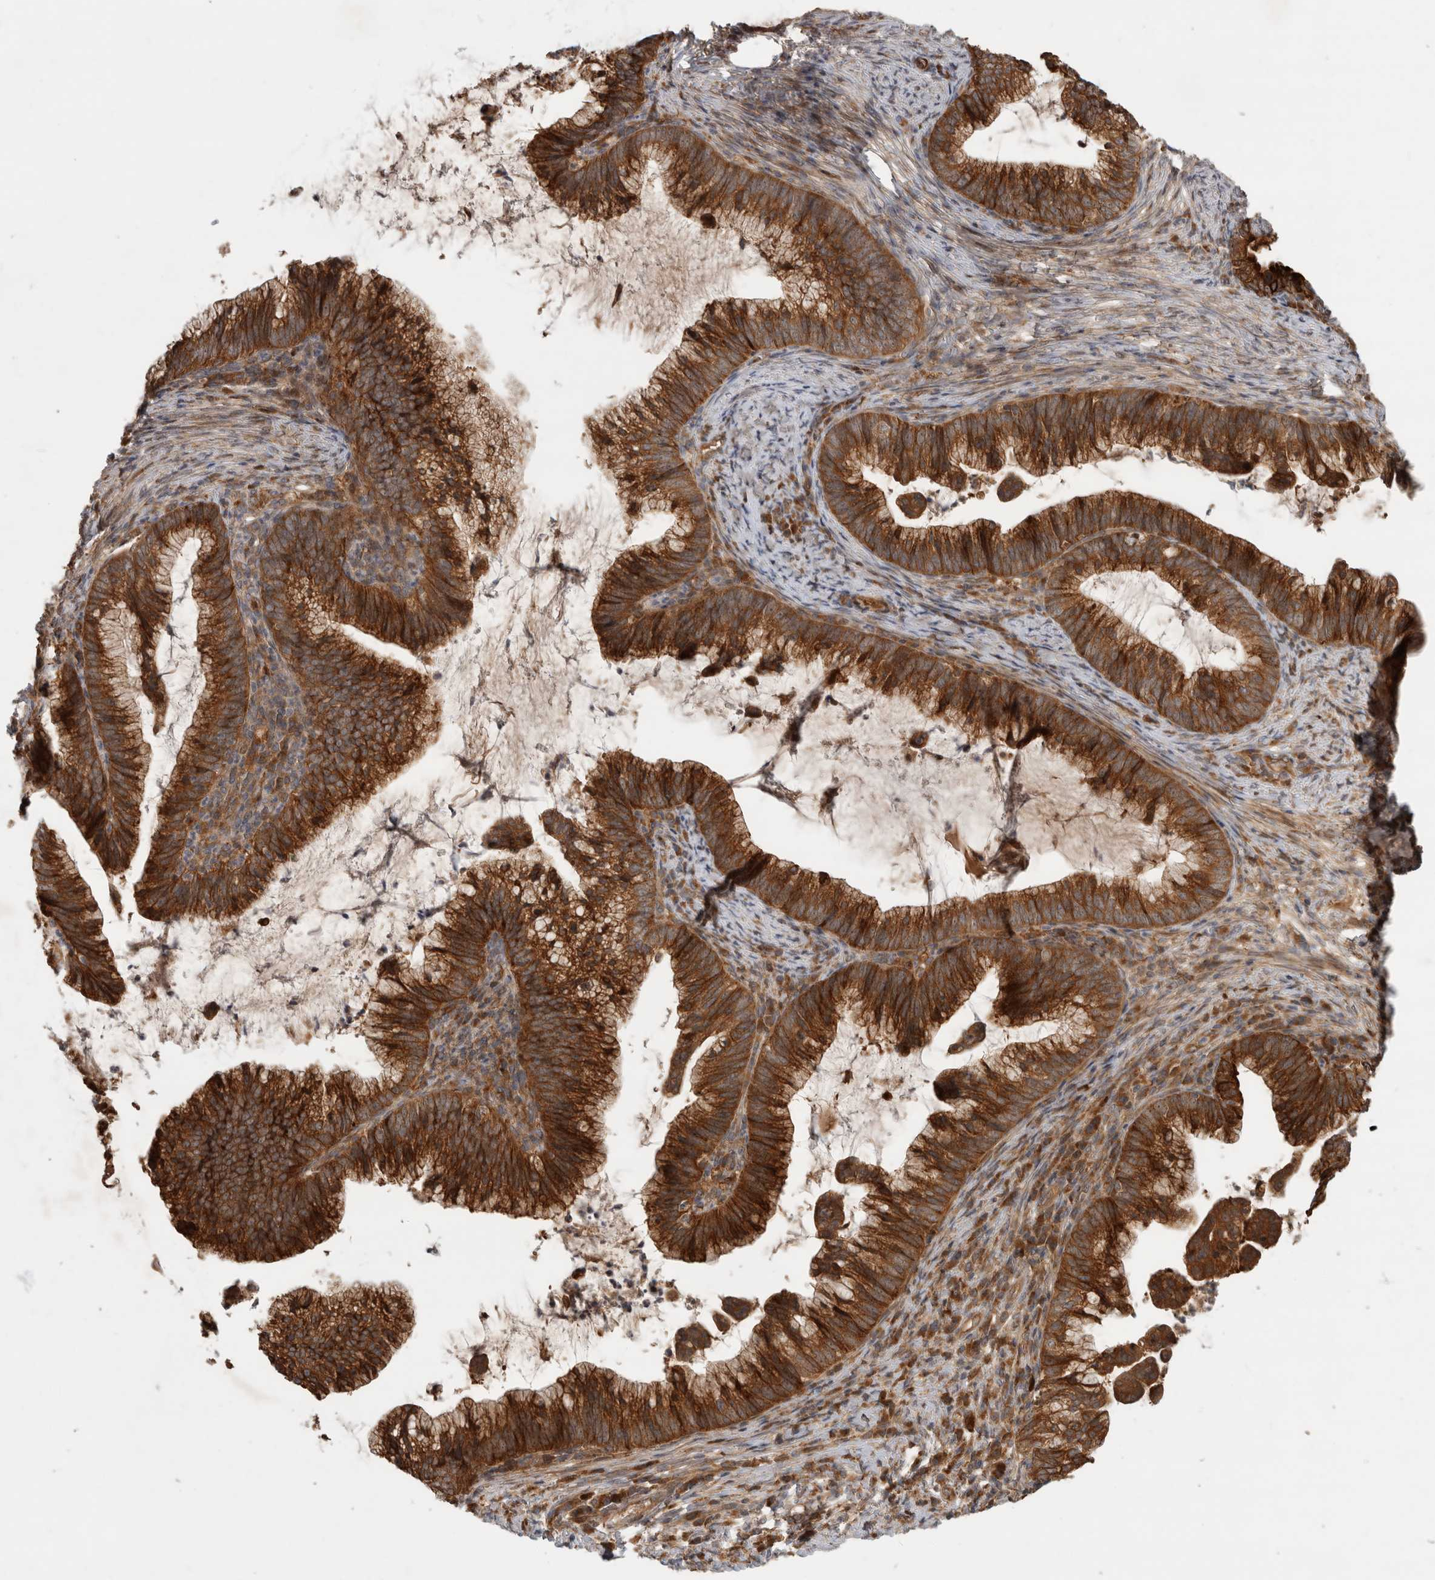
{"staining": {"intensity": "strong", "quantity": ">75%", "location": "cytoplasmic/membranous"}, "tissue": "cervical cancer", "cell_type": "Tumor cells", "image_type": "cancer", "snomed": [{"axis": "morphology", "description": "Adenocarcinoma, NOS"}, {"axis": "topography", "description": "Cervix"}], "caption": "An IHC photomicrograph of neoplastic tissue is shown. Protein staining in brown highlights strong cytoplasmic/membranous positivity in cervical cancer (adenocarcinoma) within tumor cells.", "gene": "TUBD1", "patient": {"sex": "female", "age": 36}}